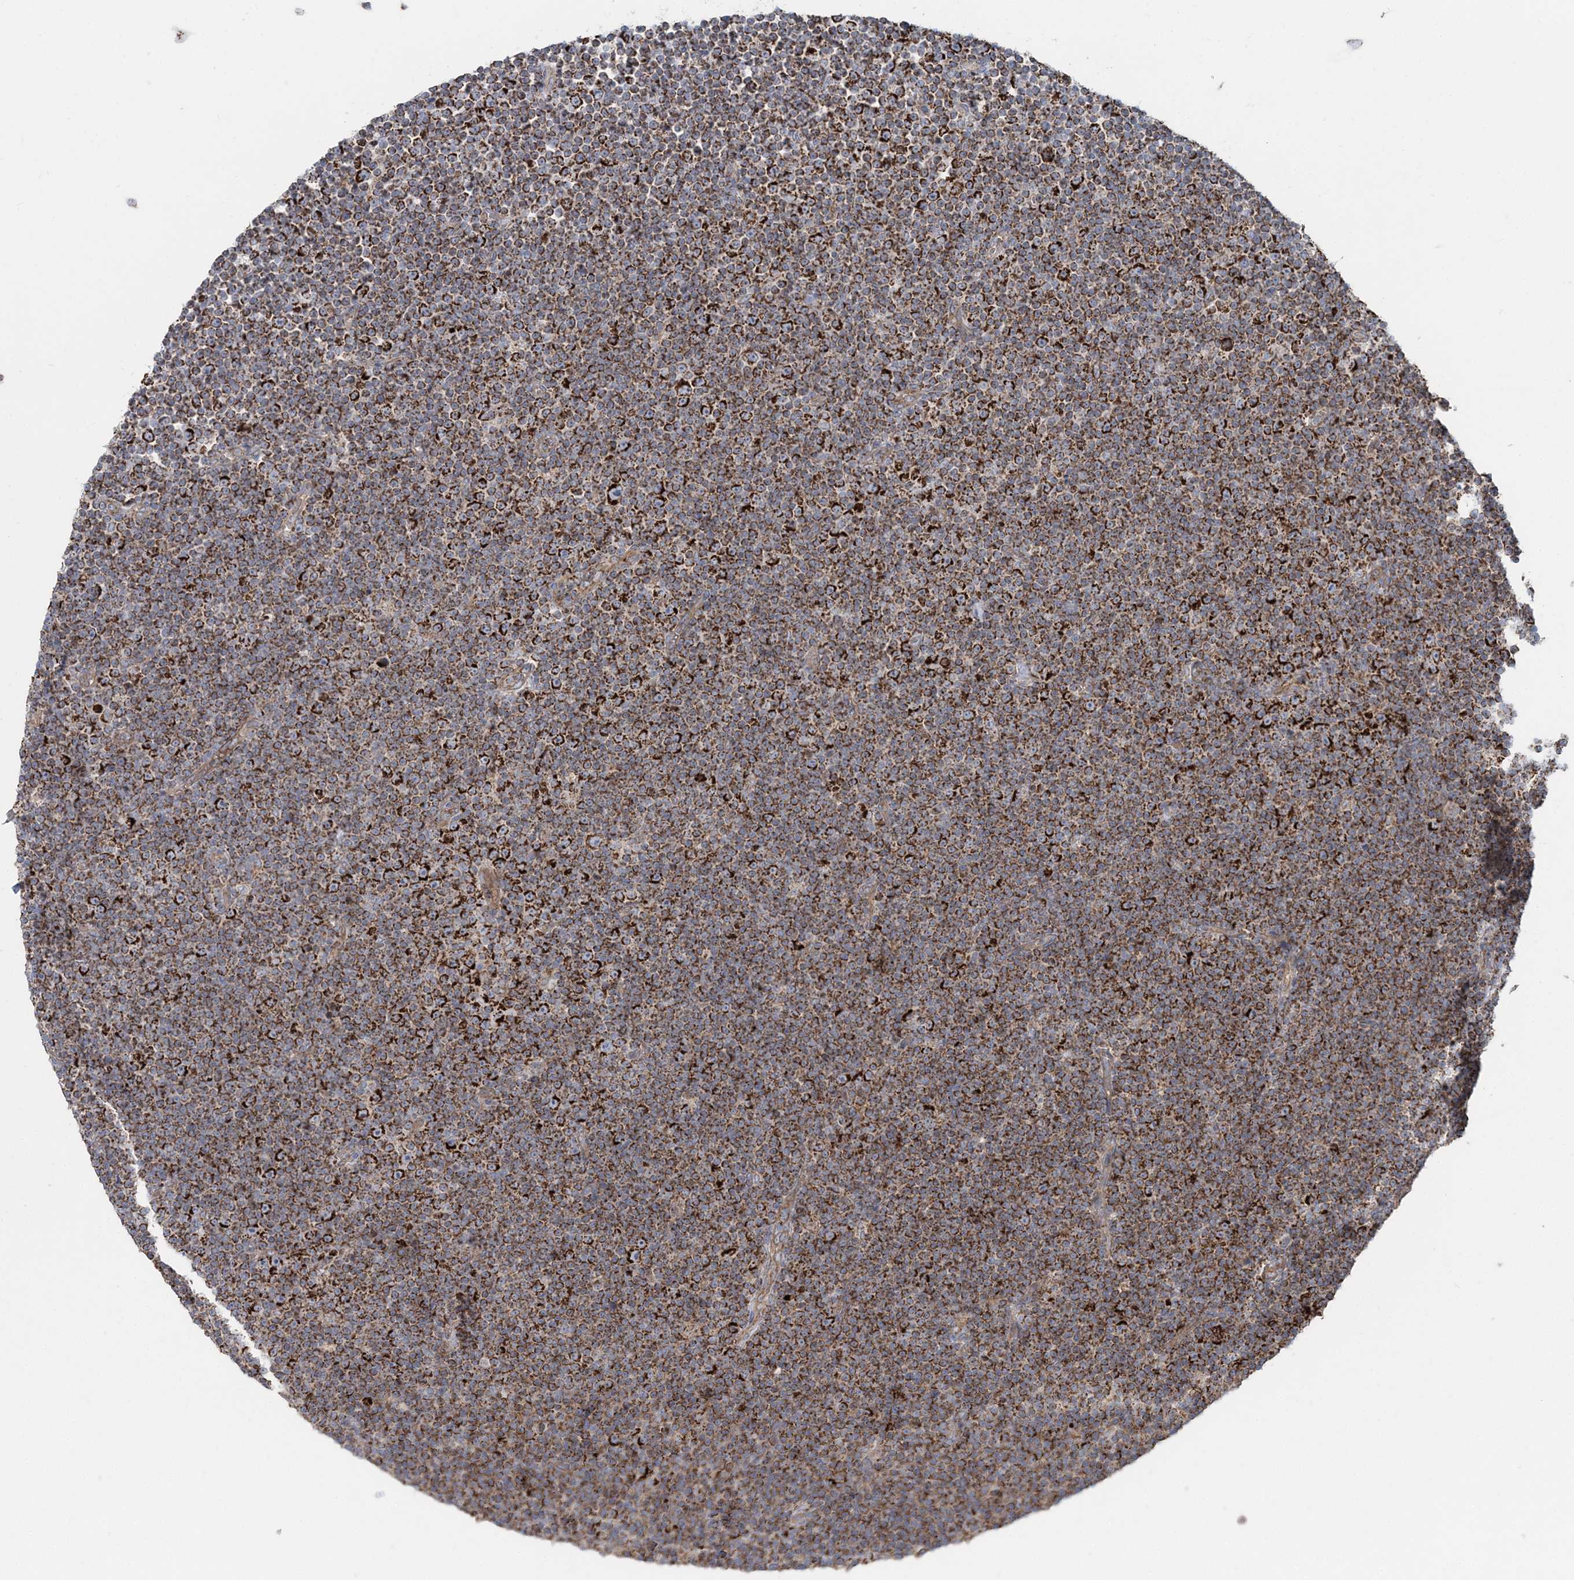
{"staining": {"intensity": "strong", "quantity": ">75%", "location": "cytoplasmic/membranous"}, "tissue": "lymphoma", "cell_type": "Tumor cells", "image_type": "cancer", "snomed": [{"axis": "morphology", "description": "Malignant lymphoma, non-Hodgkin's type, Low grade"}, {"axis": "topography", "description": "Lymph node"}], "caption": "Immunohistochemistry micrograph of neoplastic tissue: lymphoma stained using immunohistochemistry displays high levels of strong protein expression localized specifically in the cytoplasmic/membranous of tumor cells, appearing as a cytoplasmic/membranous brown color.", "gene": "LRPPRC", "patient": {"sex": "female", "age": 67}}